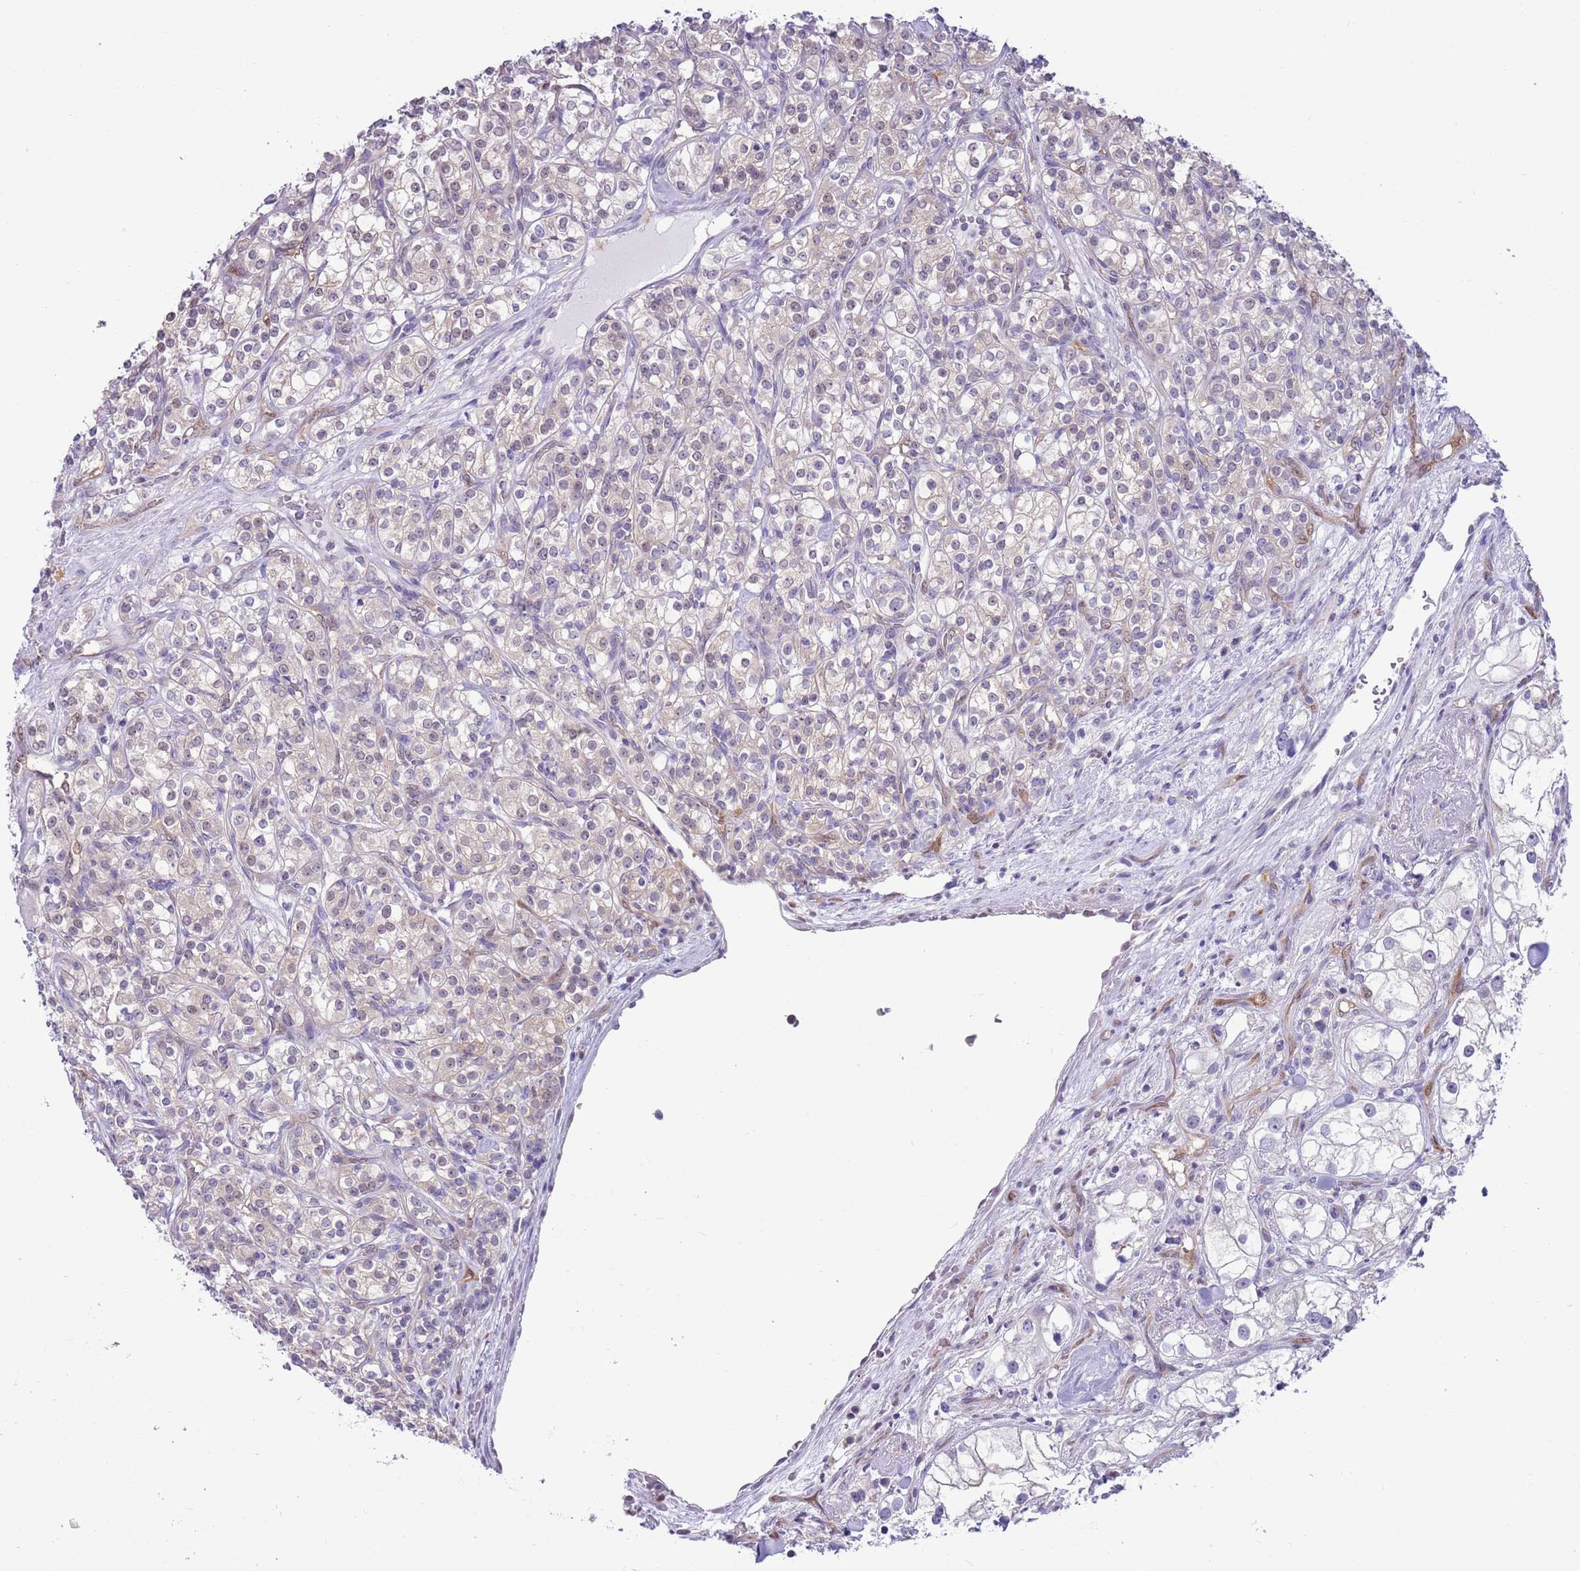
{"staining": {"intensity": "weak", "quantity": "<25%", "location": "cytoplasmic/membranous"}, "tissue": "renal cancer", "cell_type": "Tumor cells", "image_type": "cancer", "snomed": [{"axis": "morphology", "description": "Adenocarcinoma, NOS"}, {"axis": "topography", "description": "Kidney"}], "caption": "DAB immunohistochemical staining of renal cancer (adenocarcinoma) exhibits no significant positivity in tumor cells.", "gene": "DDI2", "patient": {"sex": "male", "age": 77}}